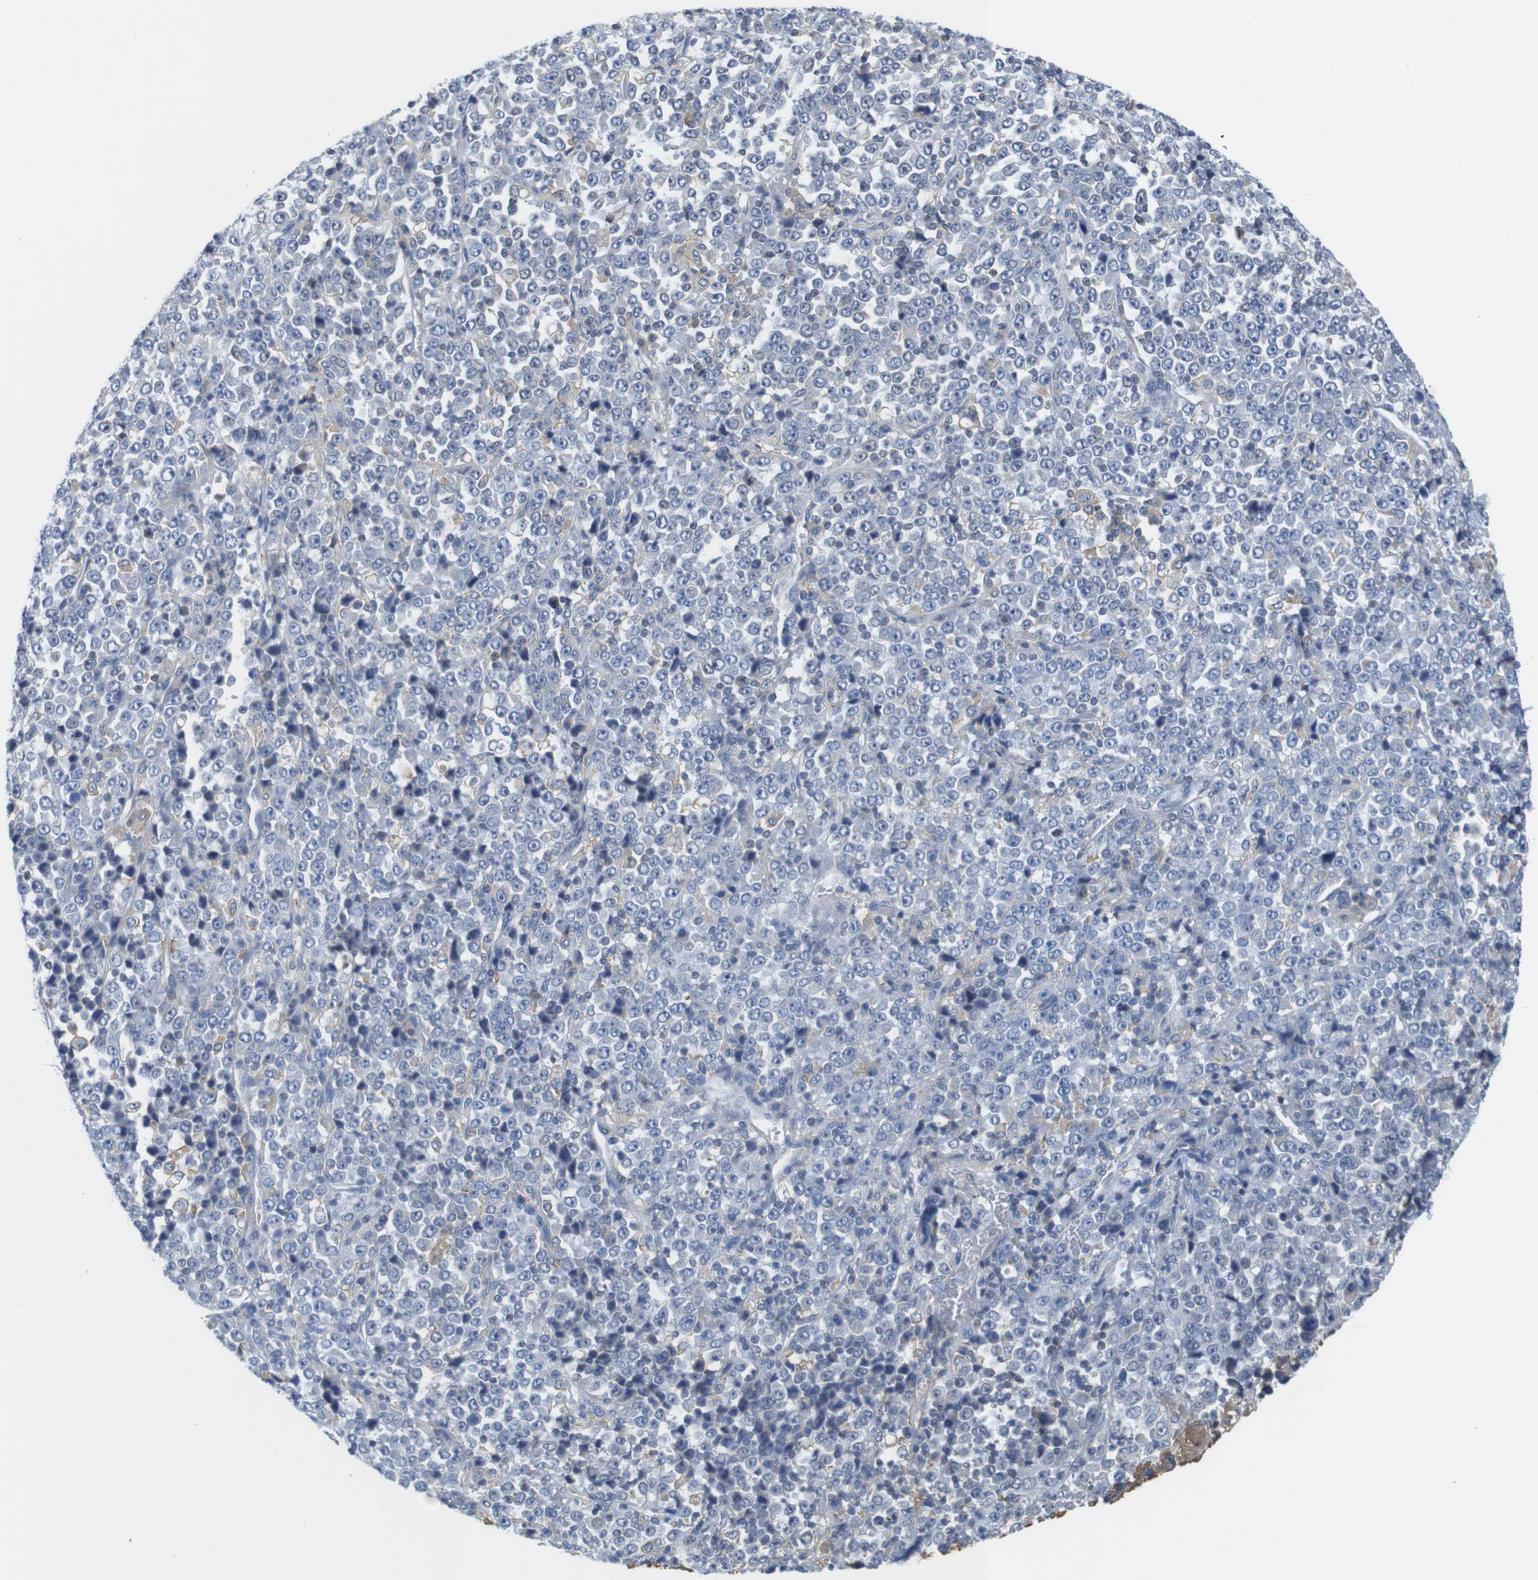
{"staining": {"intensity": "negative", "quantity": "none", "location": "none"}, "tissue": "stomach cancer", "cell_type": "Tumor cells", "image_type": "cancer", "snomed": [{"axis": "morphology", "description": "Normal tissue, NOS"}, {"axis": "morphology", "description": "Adenocarcinoma, NOS"}, {"axis": "topography", "description": "Stomach, upper"}, {"axis": "topography", "description": "Stomach"}], "caption": "This micrograph is of stomach cancer stained with IHC to label a protein in brown with the nuclei are counter-stained blue. There is no expression in tumor cells.", "gene": "OTOF", "patient": {"sex": "male", "age": 59}}